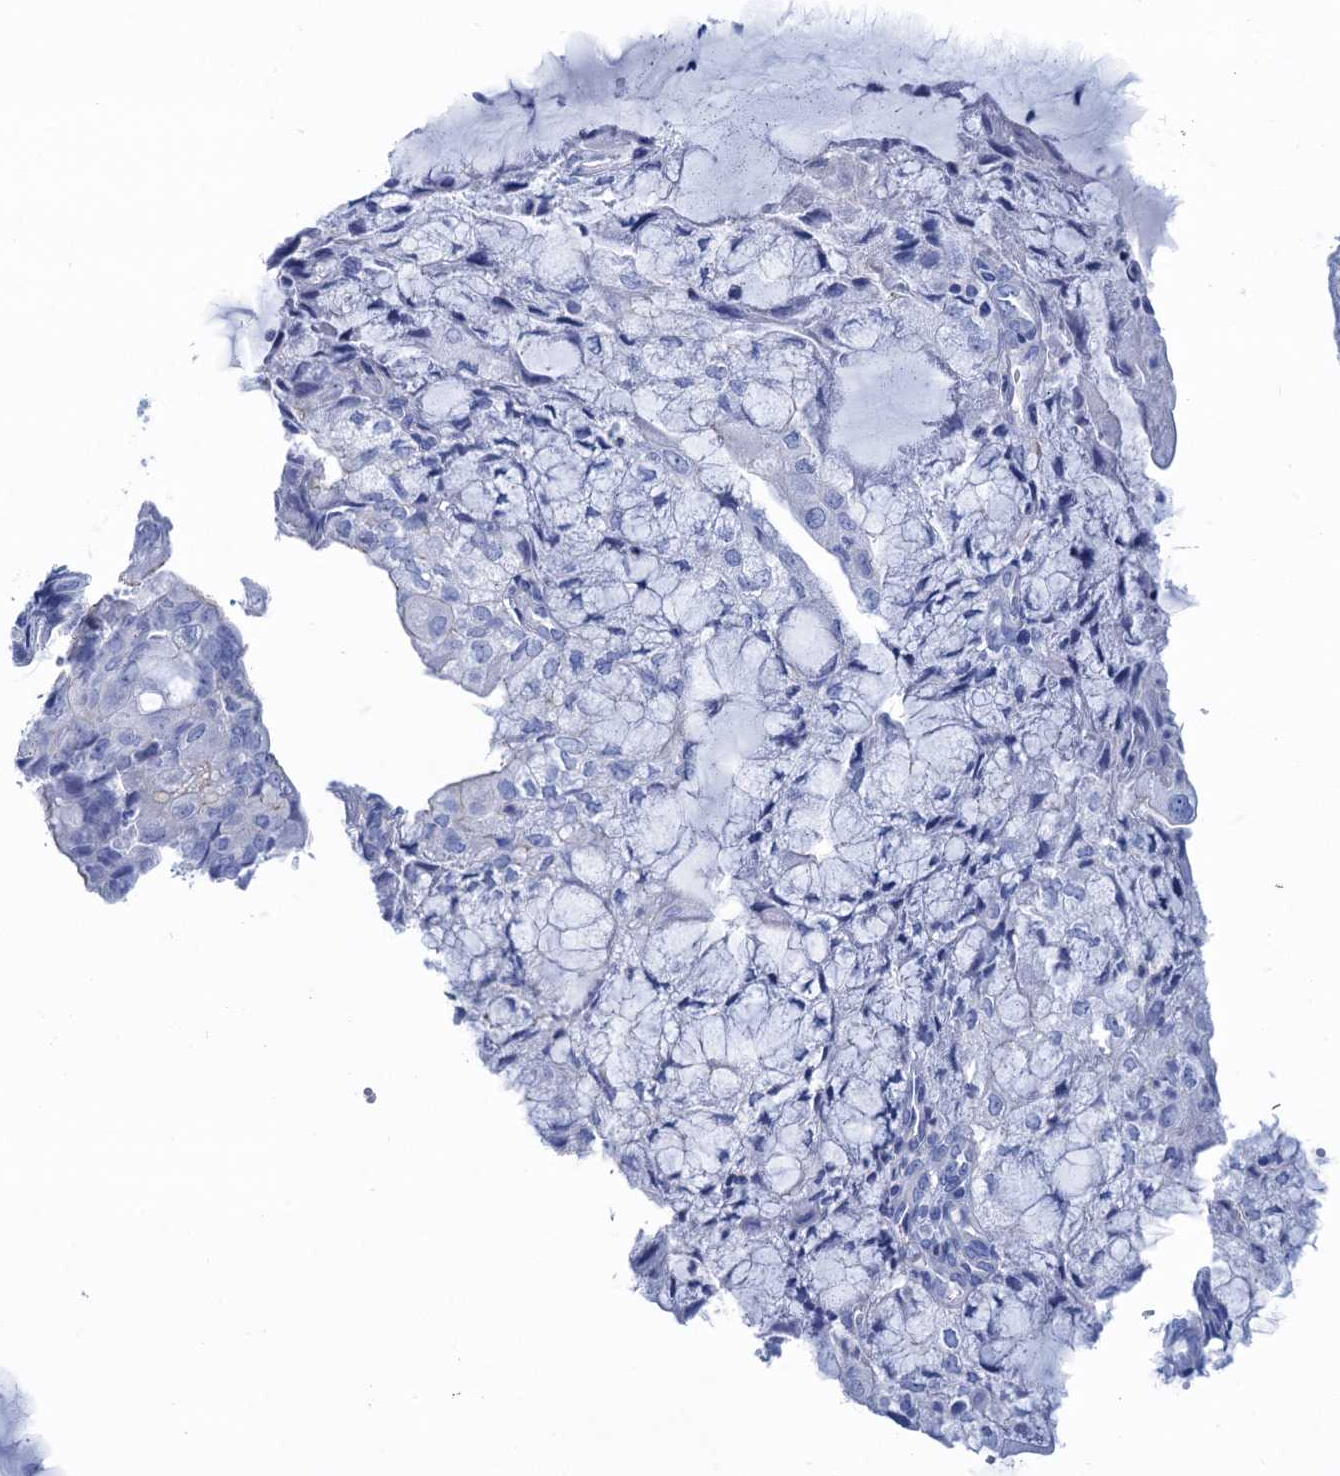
{"staining": {"intensity": "negative", "quantity": "none", "location": "none"}, "tissue": "endometrial cancer", "cell_type": "Tumor cells", "image_type": "cancer", "snomed": [{"axis": "morphology", "description": "Adenocarcinoma, NOS"}, {"axis": "topography", "description": "Endometrium"}], "caption": "The histopathology image demonstrates no significant staining in tumor cells of adenocarcinoma (endometrial).", "gene": "CALML5", "patient": {"sex": "female", "age": 81}}